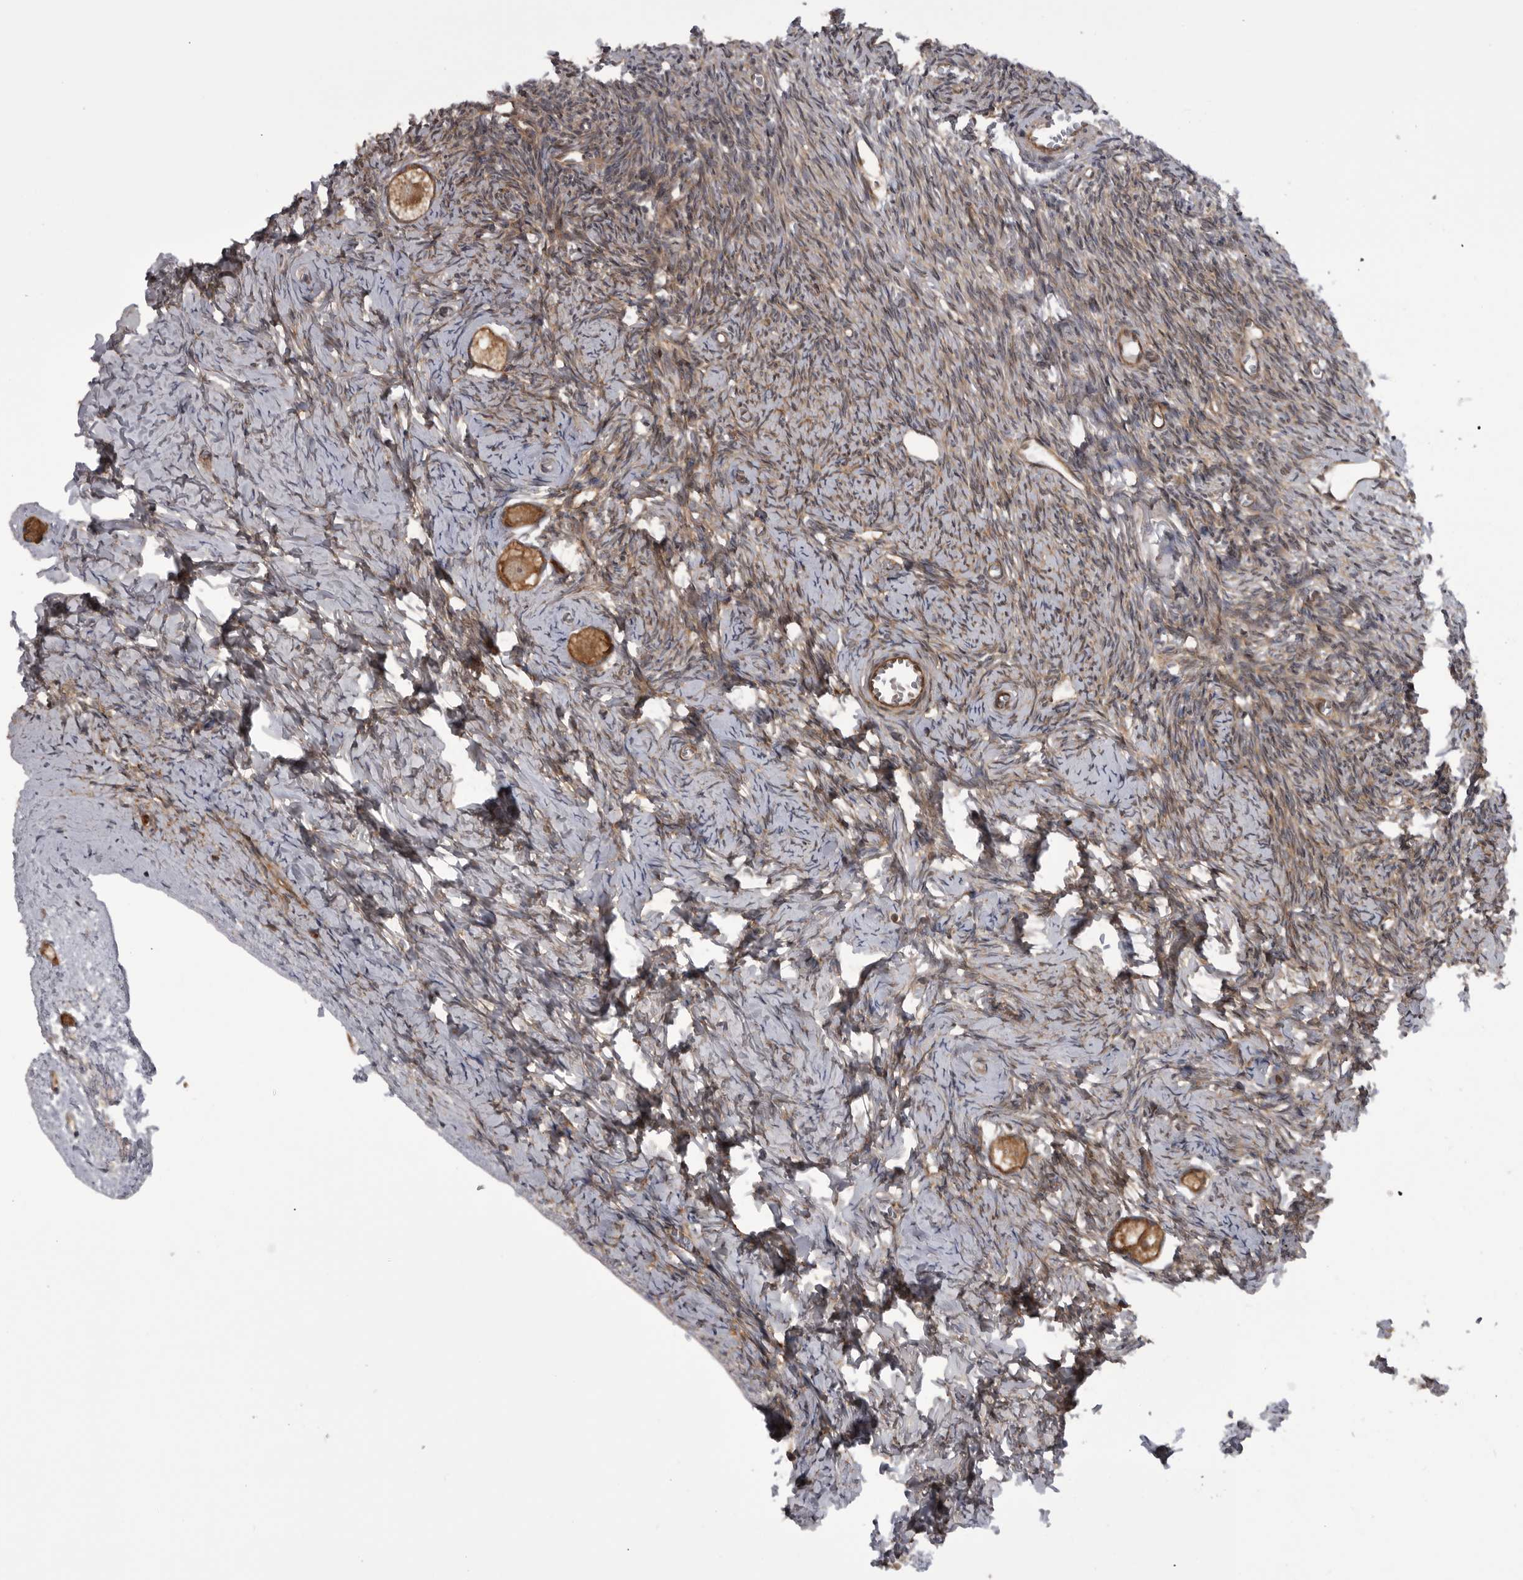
{"staining": {"intensity": "moderate", "quantity": ">75%", "location": "cytoplasmic/membranous"}, "tissue": "ovary", "cell_type": "Follicle cells", "image_type": "normal", "snomed": [{"axis": "morphology", "description": "Normal tissue, NOS"}, {"axis": "topography", "description": "Ovary"}], "caption": "Ovary stained with DAB (3,3'-diaminobenzidine) immunohistochemistry (IHC) reveals medium levels of moderate cytoplasmic/membranous expression in about >75% of follicle cells. The protein is stained brown, and the nuclei are stained in blue (DAB (3,3'-diaminobenzidine) IHC with brightfield microscopy, high magnification).", "gene": "RAB3GAP2", "patient": {"sex": "female", "age": 27}}